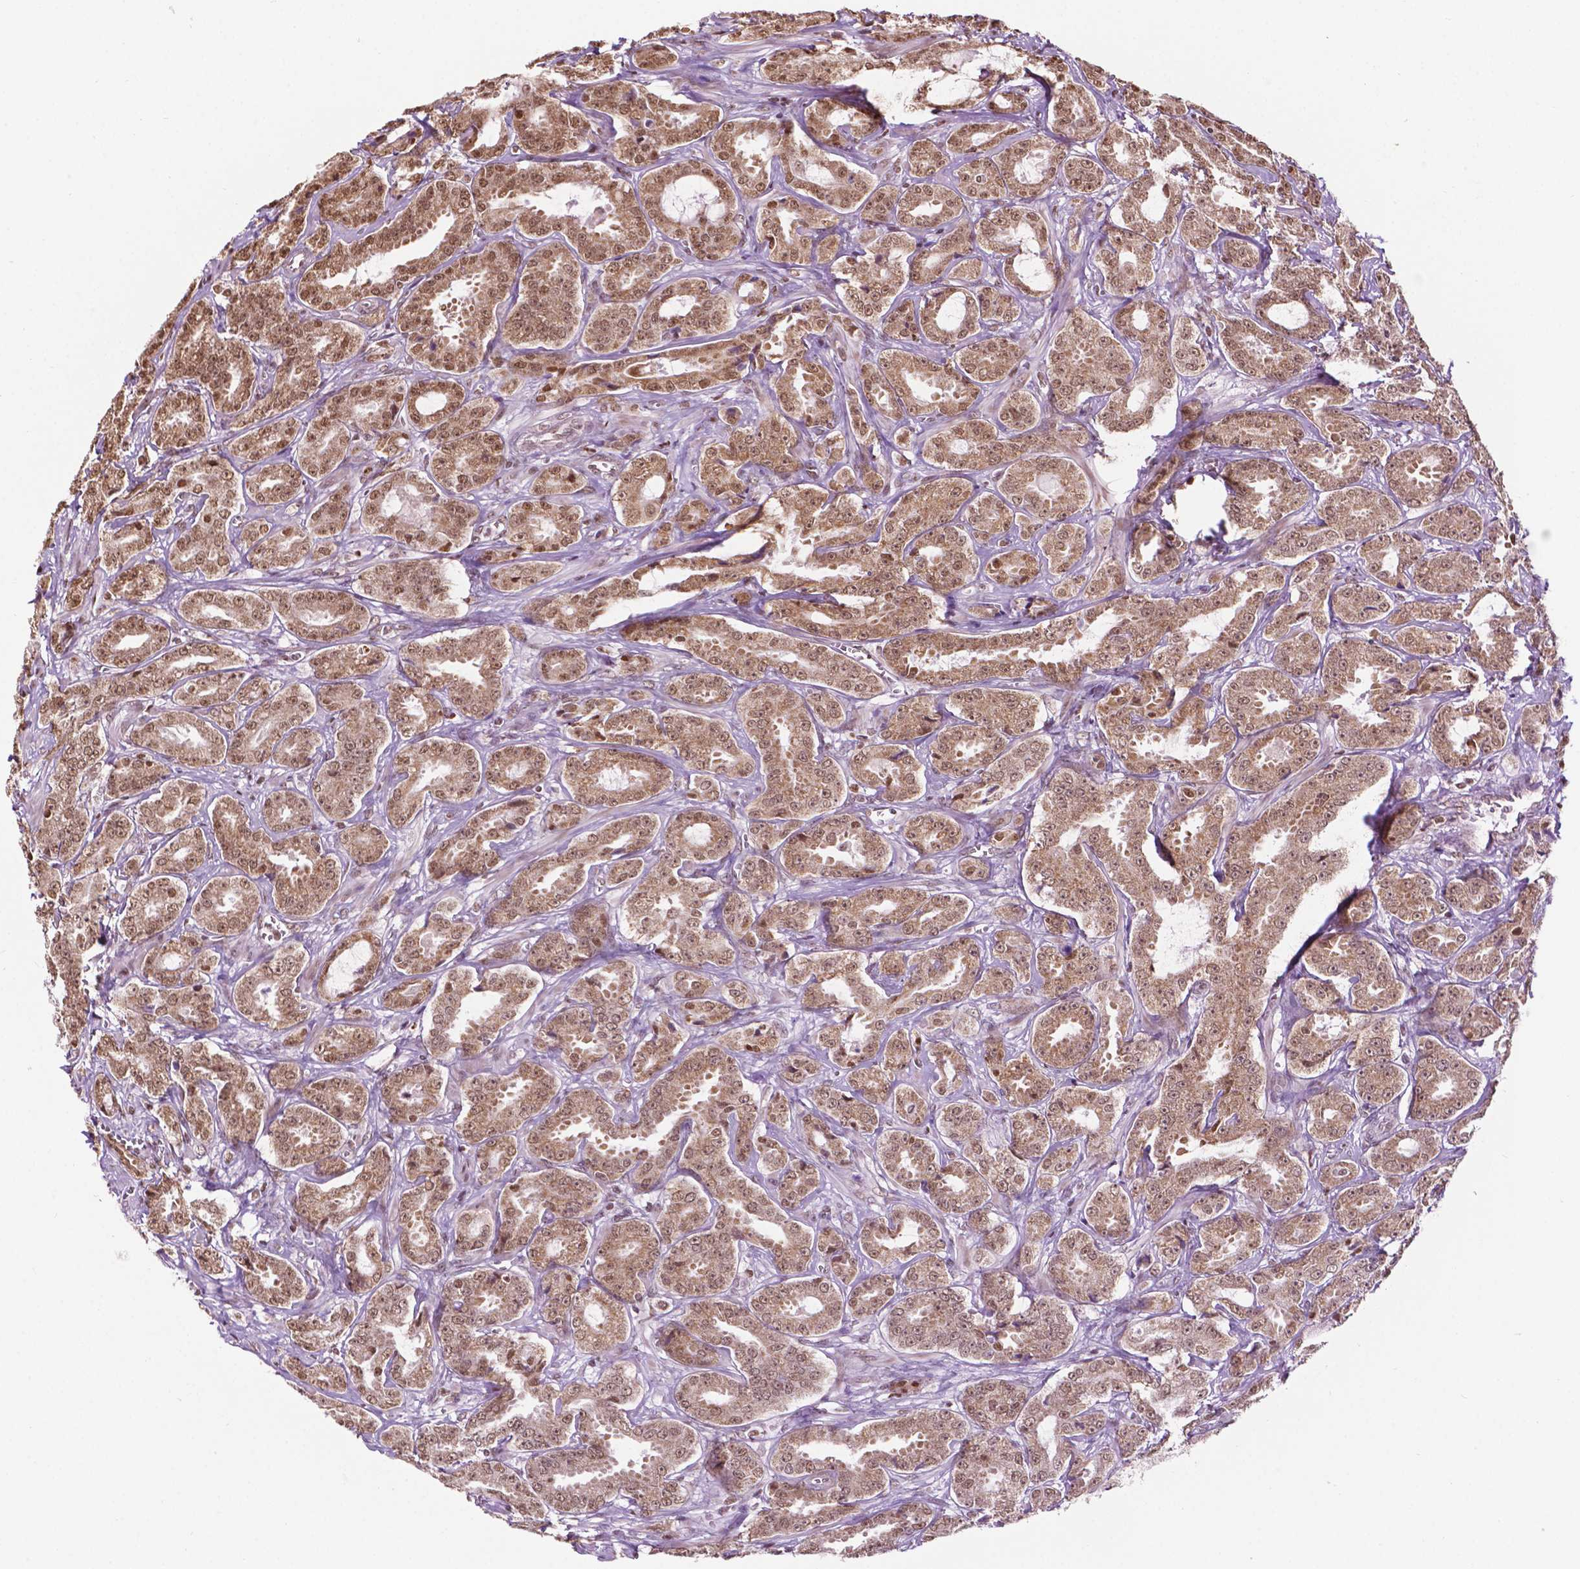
{"staining": {"intensity": "moderate", "quantity": ">75%", "location": "cytoplasmic/membranous,nuclear"}, "tissue": "prostate cancer", "cell_type": "Tumor cells", "image_type": "cancer", "snomed": [{"axis": "morphology", "description": "Adenocarcinoma, High grade"}, {"axis": "topography", "description": "Prostate"}], "caption": "A brown stain highlights moderate cytoplasmic/membranous and nuclear staining of a protein in human prostate cancer (adenocarcinoma (high-grade)) tumor cells.", "gene": "COL23A1", "patient": {"sex": "male", "age": 64}}